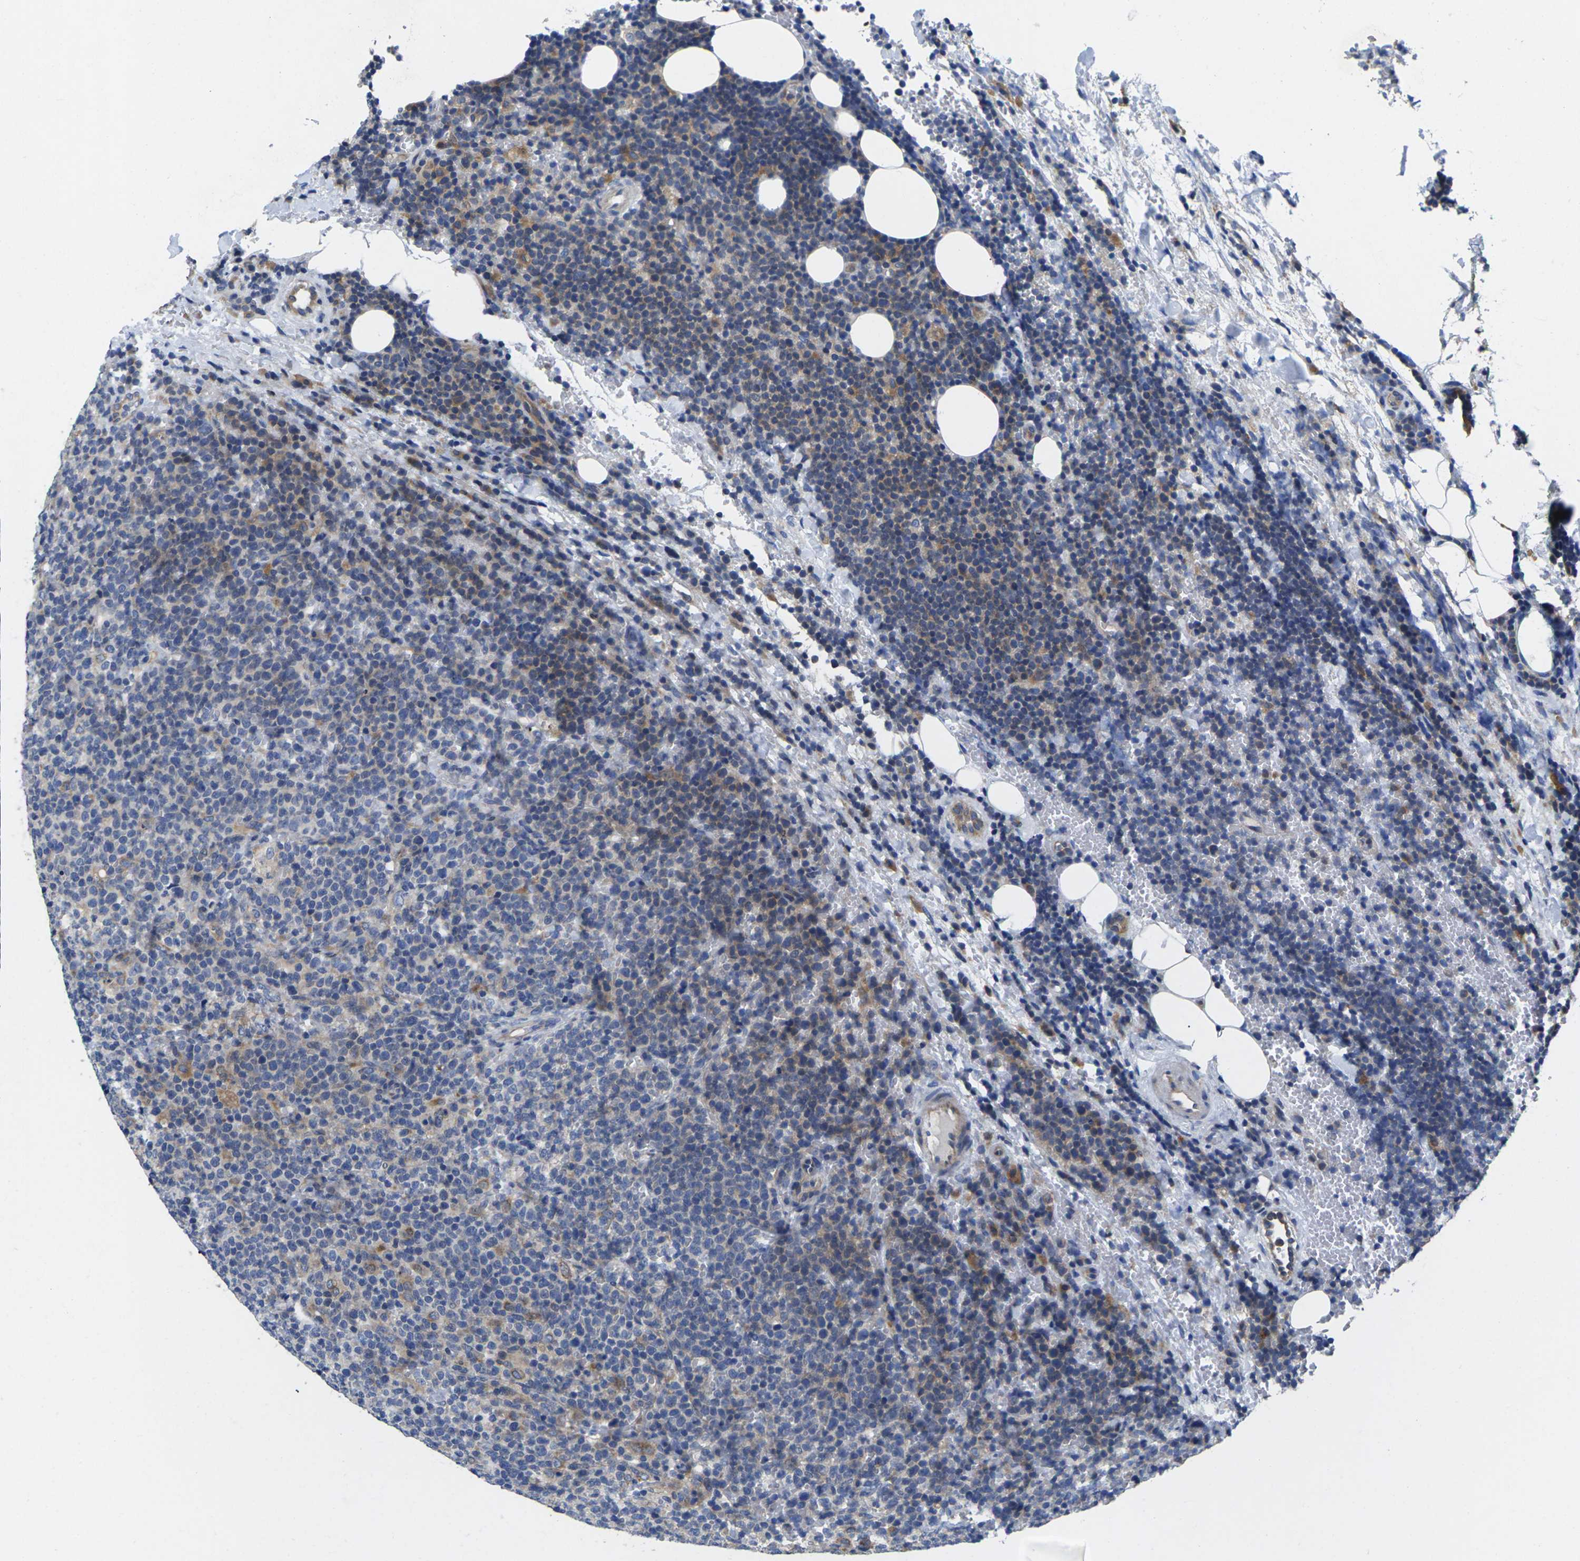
{"staining": {"intensity": "weak", "quantity": "25%-75%", "location": "cytoplasmic/membranous"}, "tissue": "lymphoma", "cell_type": "Tumor cells", "image_type": "cancer", "snomed": [{"axis": "morphology", "description": "Malignant lymphoma, non-Hodgkin's type, High grade"}, {"axis": "topography", "description": "Lymph node"}], "caption": "Immunohistochemical staining of human lymphoma reveals weak cytoplasmic/membranous protein staining in approximately 25%-75% of tumor cells.", "gene": "SCNN1A", "patient": {"sex": "male", "age": 61}}